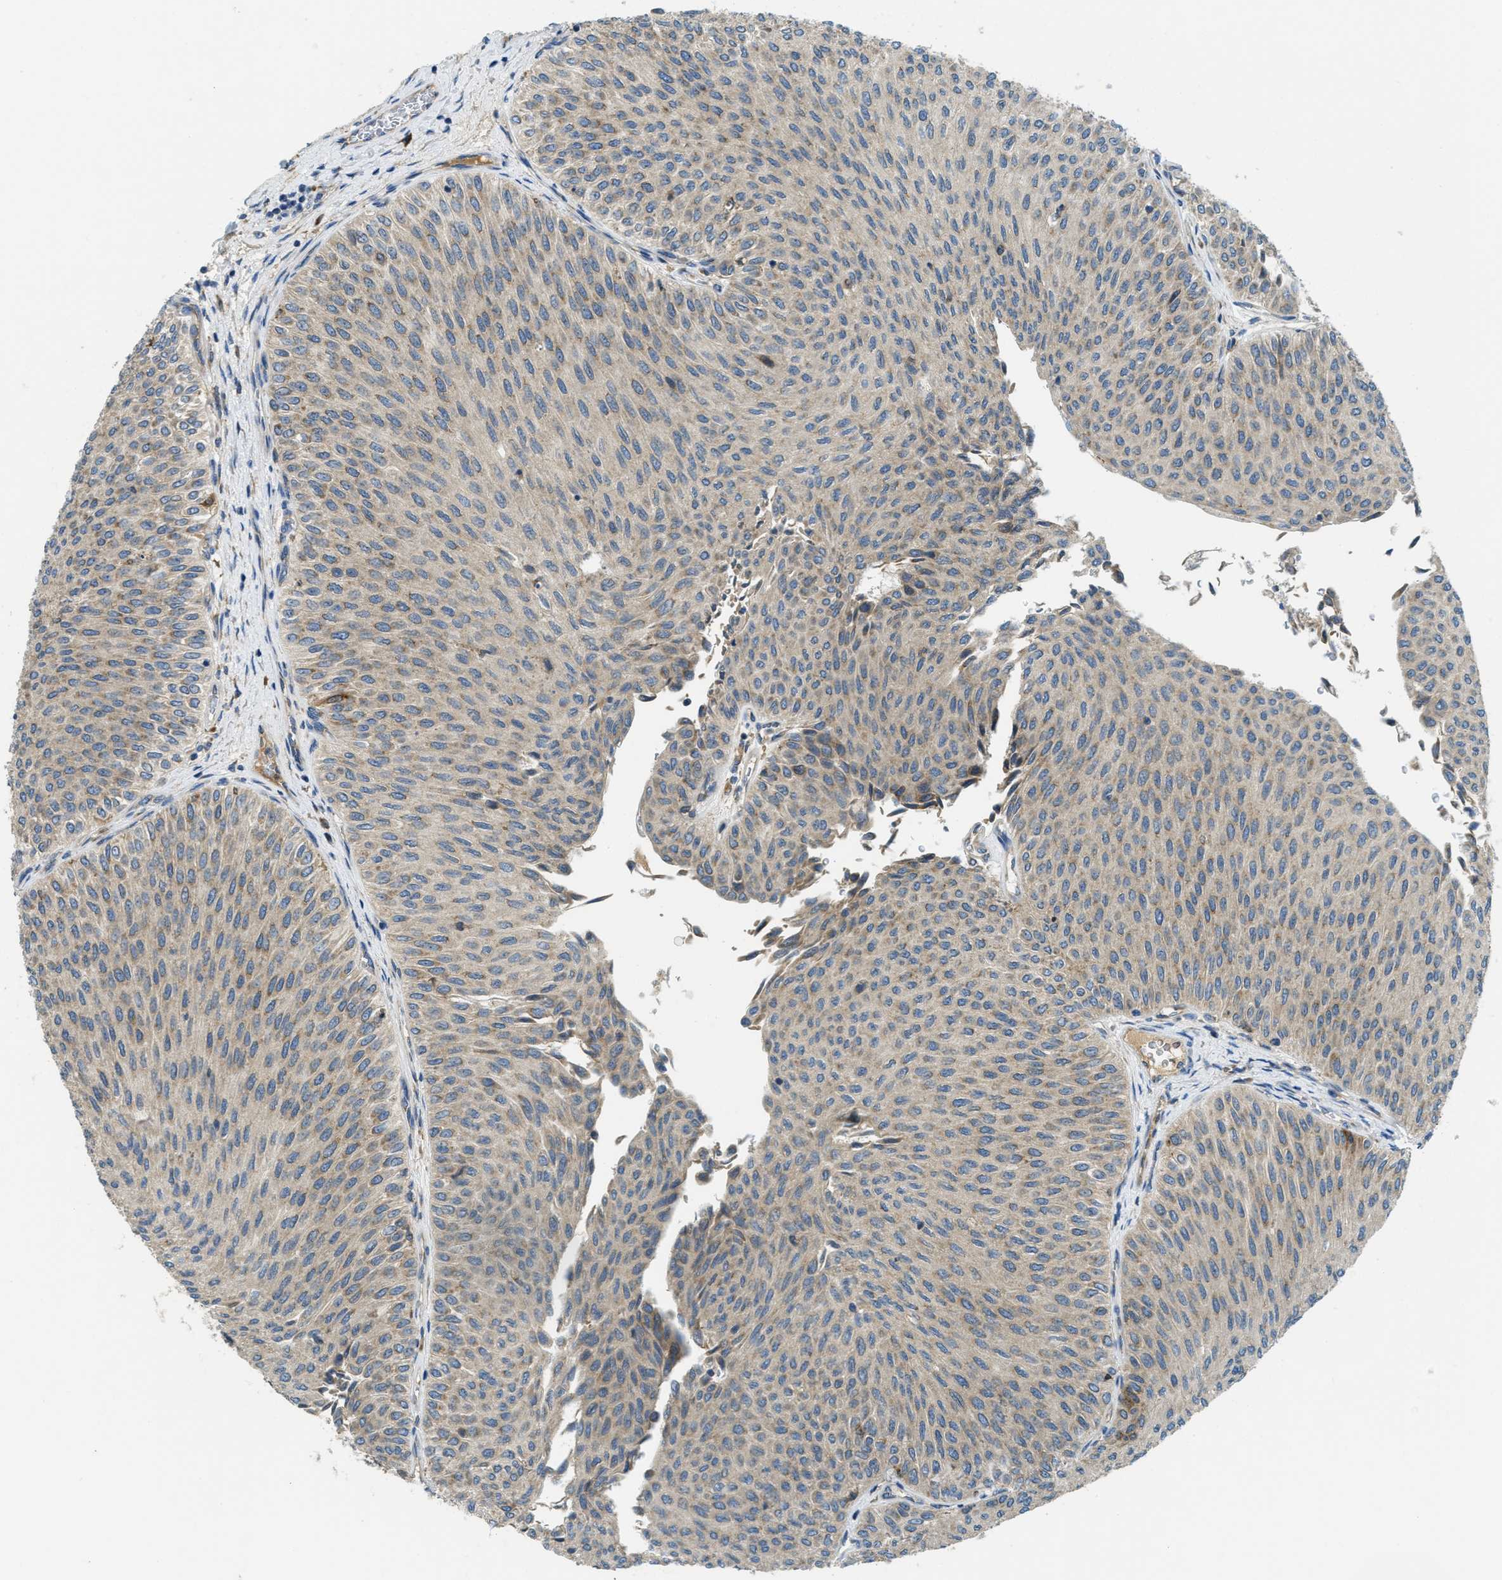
{"staining": {"intensity": "weak", "quantity": ">75%", "location": "cytoplasmic/membranous"}, "tissue": "urothelial cancer", "cell_type": "Tumor cells", "image_type": "cancer", "snomed": [{"axis": "morphology", "description": "Urothelial carcinoma, Low grade"}, {"axis": "topography", "description": "Urinary bladder"}], "caption": "An image of urothelial cancer stained for a protein demonstrates weak cytoplasmic/membranous brown staining in tumor cells.", "gene": "SSR1", "patient": {"sex": "male", "age": 78}}